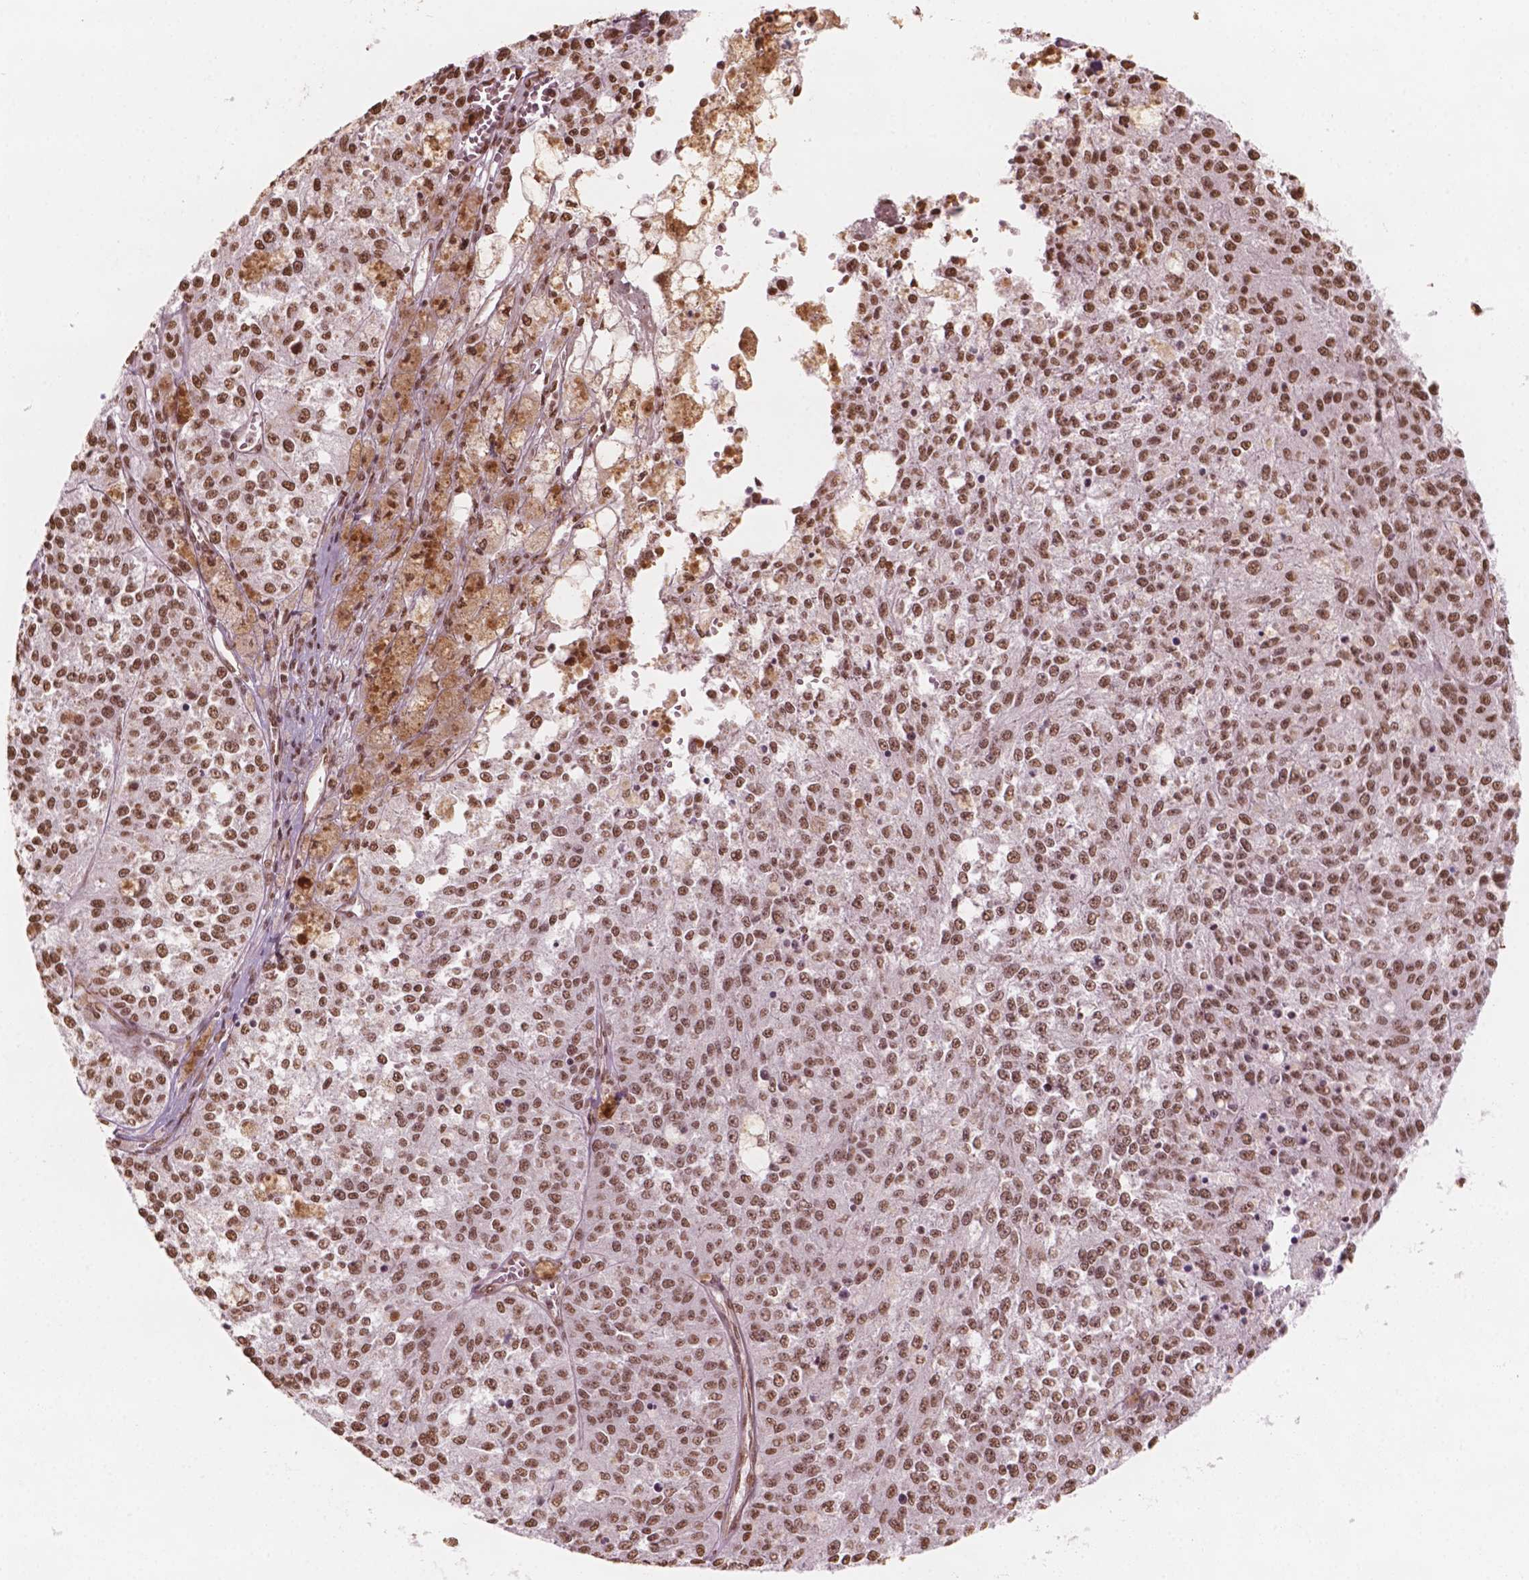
{"staining": {"intensity": "moderate", "quantity": ">75%", "location": "nuclear"}, "tissue": "melanoma", "cell_type": "Tumor cells", "image_type": "cancer", "snomed": [{"axis": "morphology", "description": "Malignant melanoma, Metastatic site"}, {"axis": "topography", "description": "Lymph node"}], "caption": "The immunohistochemical stain highlights moderate nuclear positivity in tumor cells of melanoma tissue. (IHC, brightfield microscopy, high magnification).", "gene": "GTF3C5", "patient": {"sex": "female", "age": 64}}